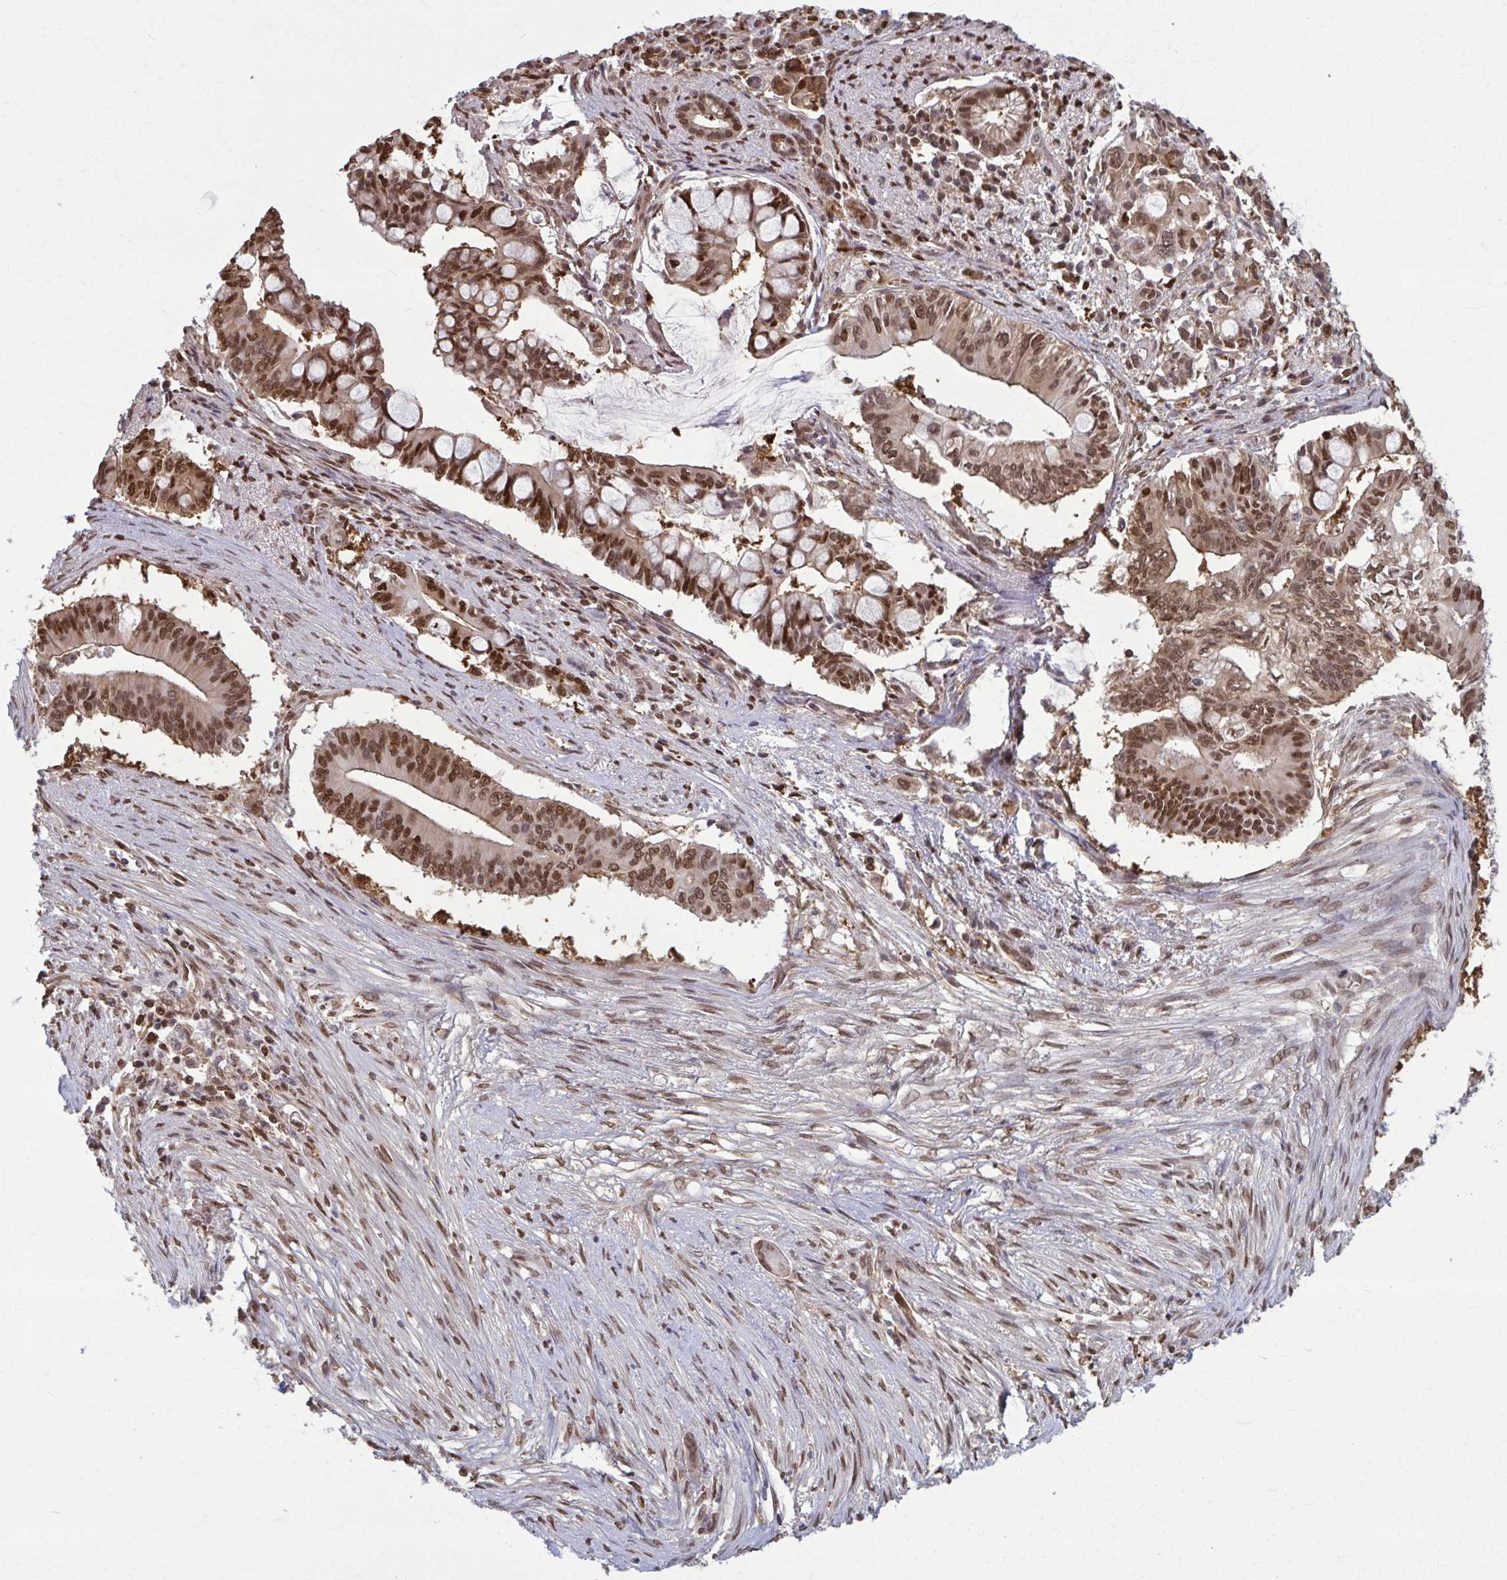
{"staining": {"intensity": "moderate", "quantity": ">75%", "location": "cytoplasmic/membranous,nuclear"}, "tissue": "pancreatic cancer", "cell_type": "Tumor cells", "image_type": "cancer", "snomed": [{"axis": "morphology", "description": "Adenocarcinoma, NOS"}, {"axis": "topography", "description": "Pancreas"}], "caption": "Protein positivity by IHC demonstrates moderate cytoplasmic/membranous and nuclear expression in about >75% of tumor cells in pancreatic cancer.", "gene": "MDH1", "patient": {"sex": "male", "age": 68}}